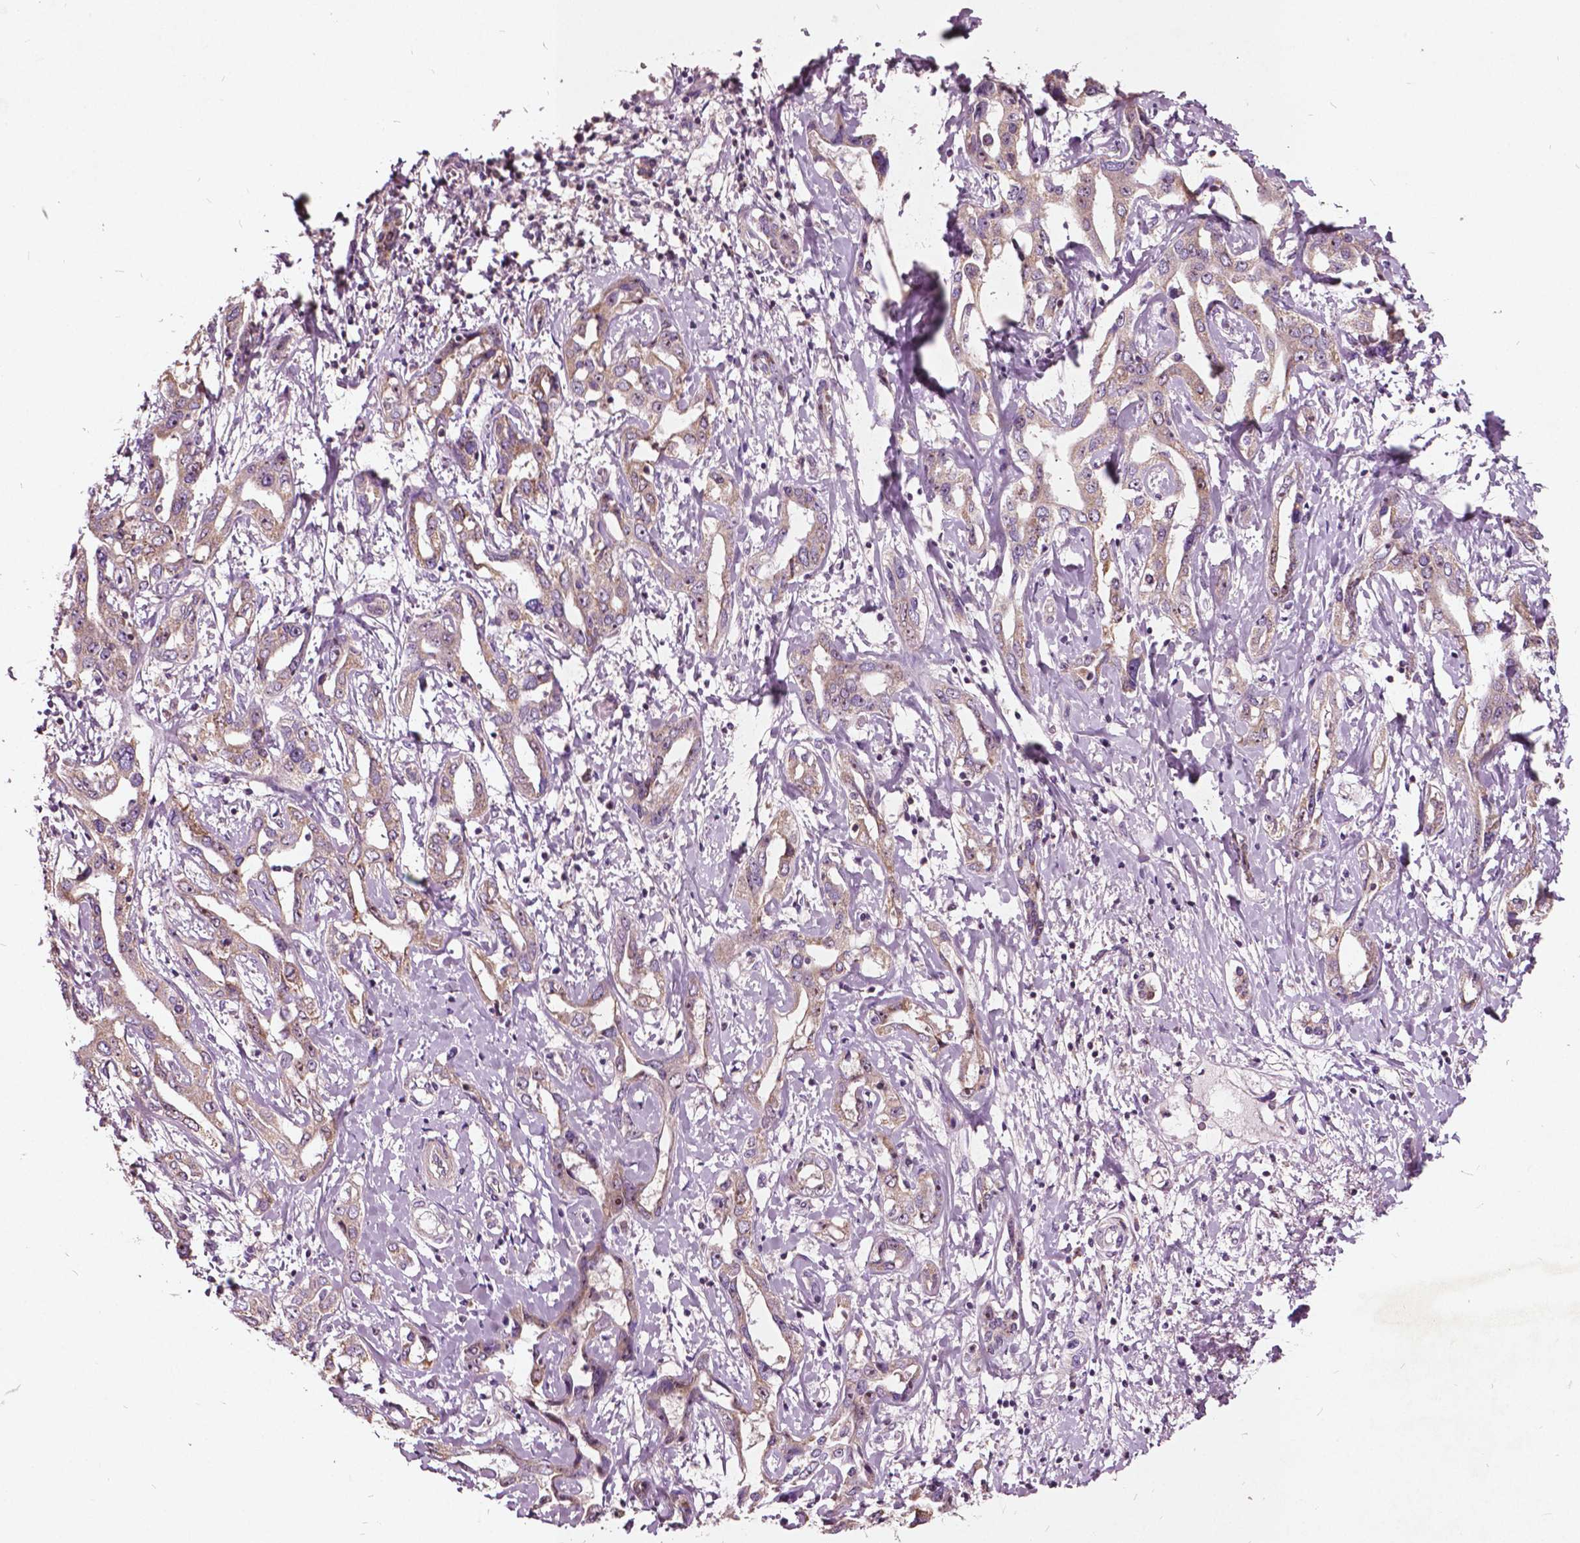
{"staining": {"intensity": "weak", "quantity": ">75%", "location": "cytoplasmic/membranous,nuclear"}, "tissue": "liver cancer", "cell_type": "Tumor cells", "image_type": "cancer", "snomed": [{"axis": "morphology", "description": "Cholangiocarcinoma"}, {"axis": "topography", "description": "Liver"}], "caption": "Cholangiocarcinoma (liver) was stained to show a protein in brown. There is low levels of weak cytoplasmic/membranous and nuclear positivity in about >75% of tumor cells.", "gene": "ODF3L2", "patient": {"sex": "male", "age": 59}}